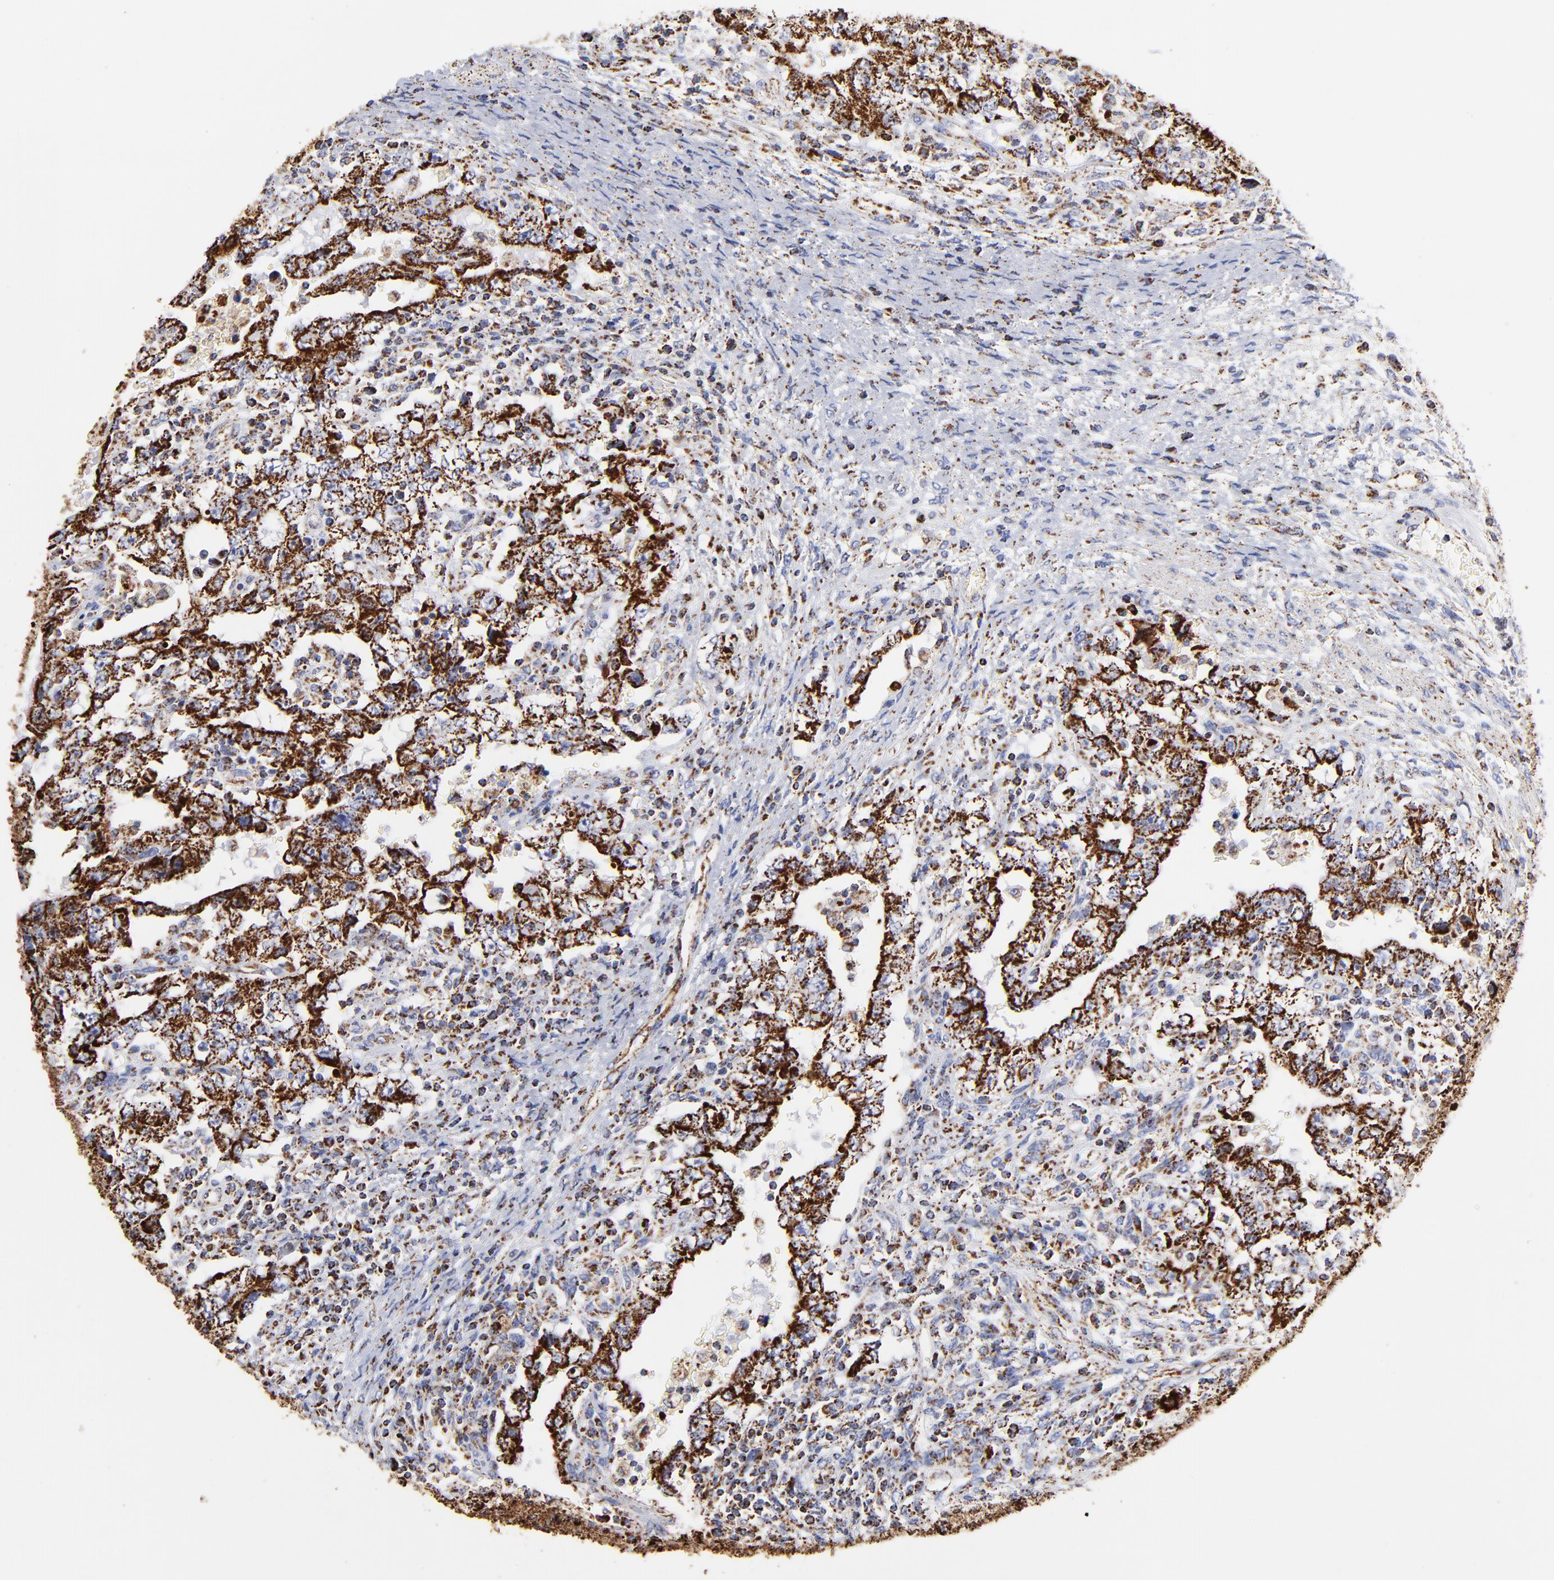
{"staining": {"intensity": "strong", "quantity": ">75%", "location": "cytoplasmic/membranous"}, "tissue": "testis cancer", "cell_type": "Tumor cells", "image_type": "cancer", "snomed": [{"axis": "morphology", "description": "Carcinoma, Embryonal, NOS"}, {"axis": "topography", "description": "Testis"}], "caption": "Testis embryonal carcinoma stained with immunohistochemistry (IHC) displays strong cytoplasmic/membranous positivity in about >75% of tumor cells. Using DAB (3,3'-diaminobenzidine) (brown) and hematoxylin (blue) stains, captured at high magnification using brightfield microscopy.", "gene": "PHB1", "patient": {"sex": "male", "age": 26}}